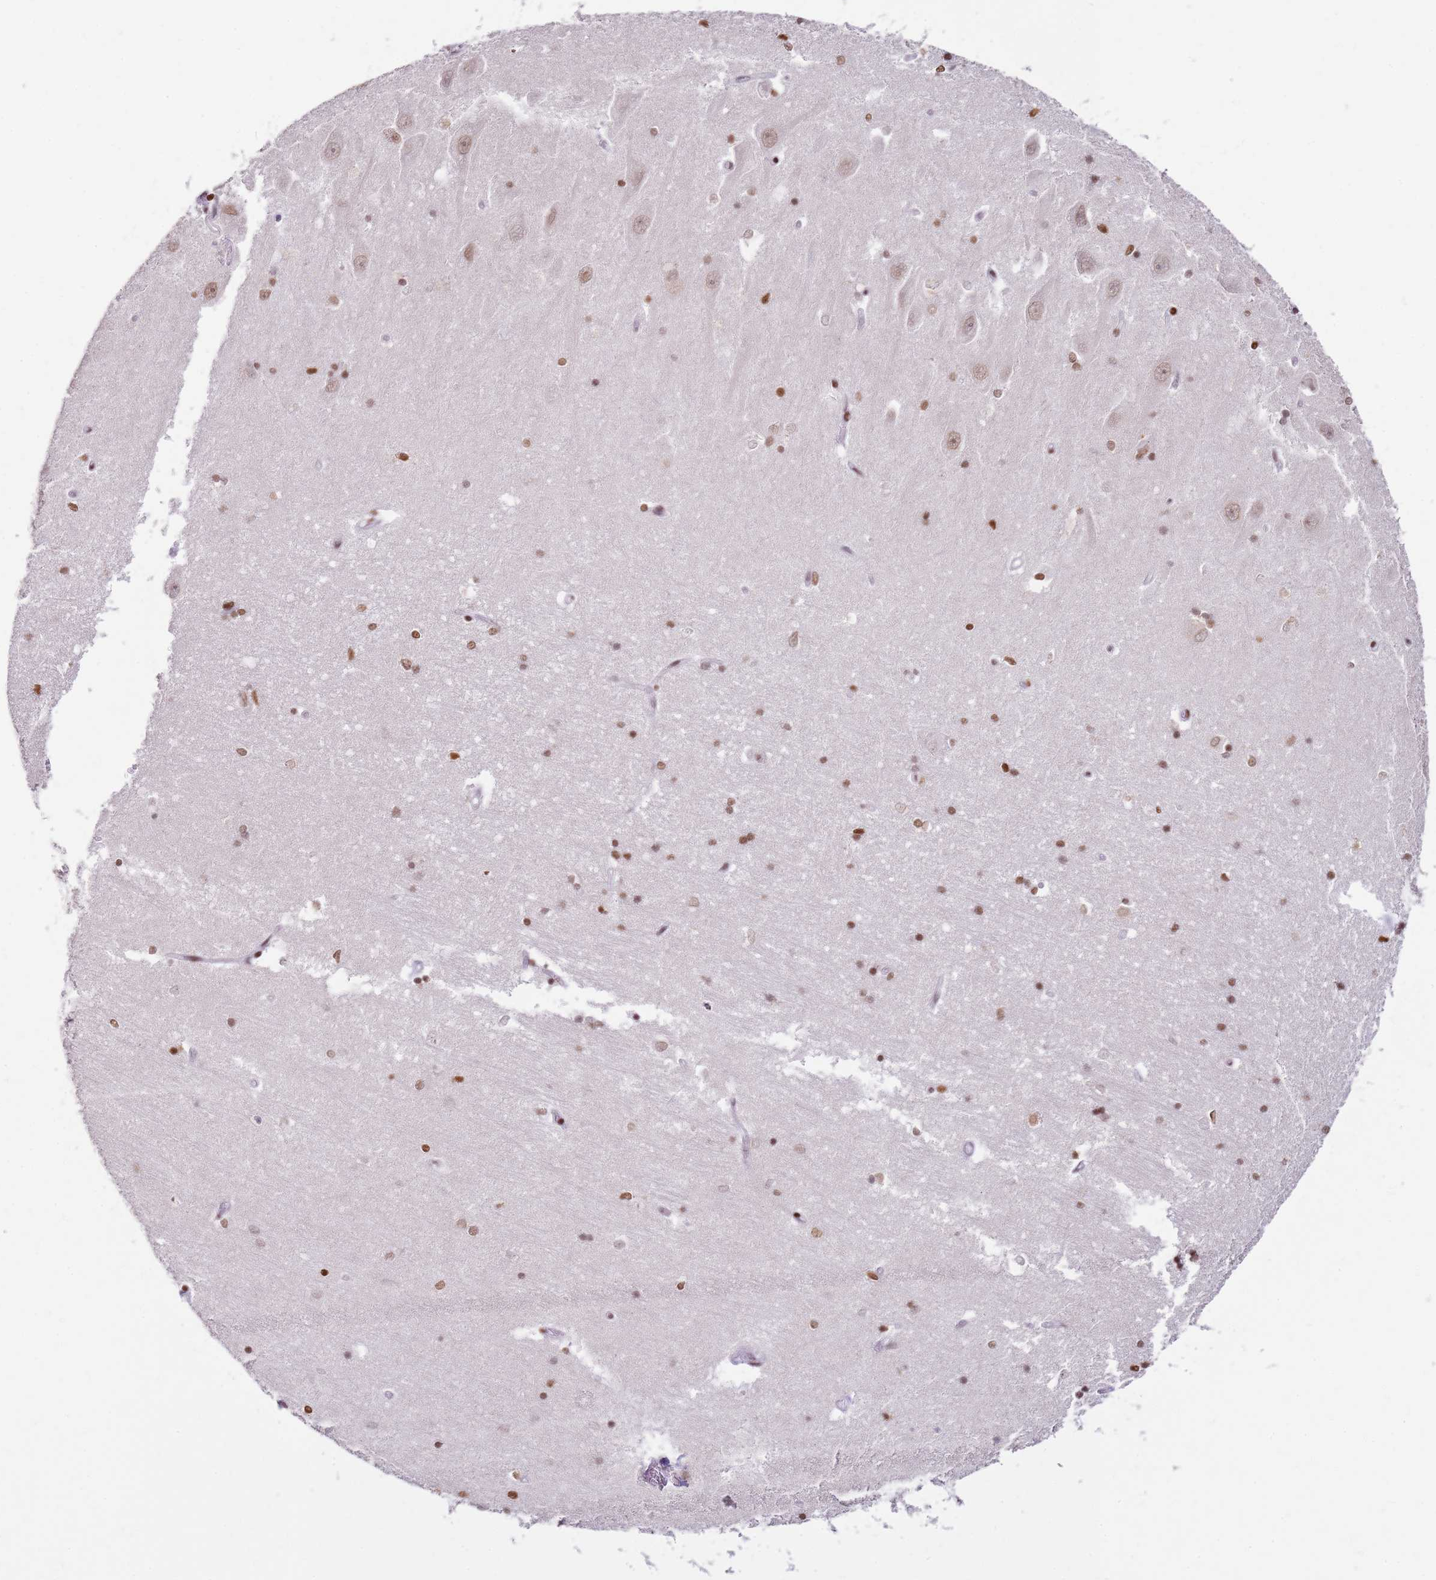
{"staining": {"intensity": "moderate", "quantity": ">75%", "location": "nuclear"}, "tissue": "hippocampus", "cell_type": "Glial cells", "image_type": "normal", "snomed": [{"axis": "morphology", "description": "Normal tissue, NOS"}, {"axis": "topography", "description": "Hippocampus"}], "caption": "Glial cells display moderate nuclear staining in approximately >75% of cells in unremarkable hippocampus. (Stains: DAB in brown, nuclei in blue, Microscopy: brightfield microscopy at high magnification).", "gene": "PHC2", "patient": {"sex": "male", "age": 45}}